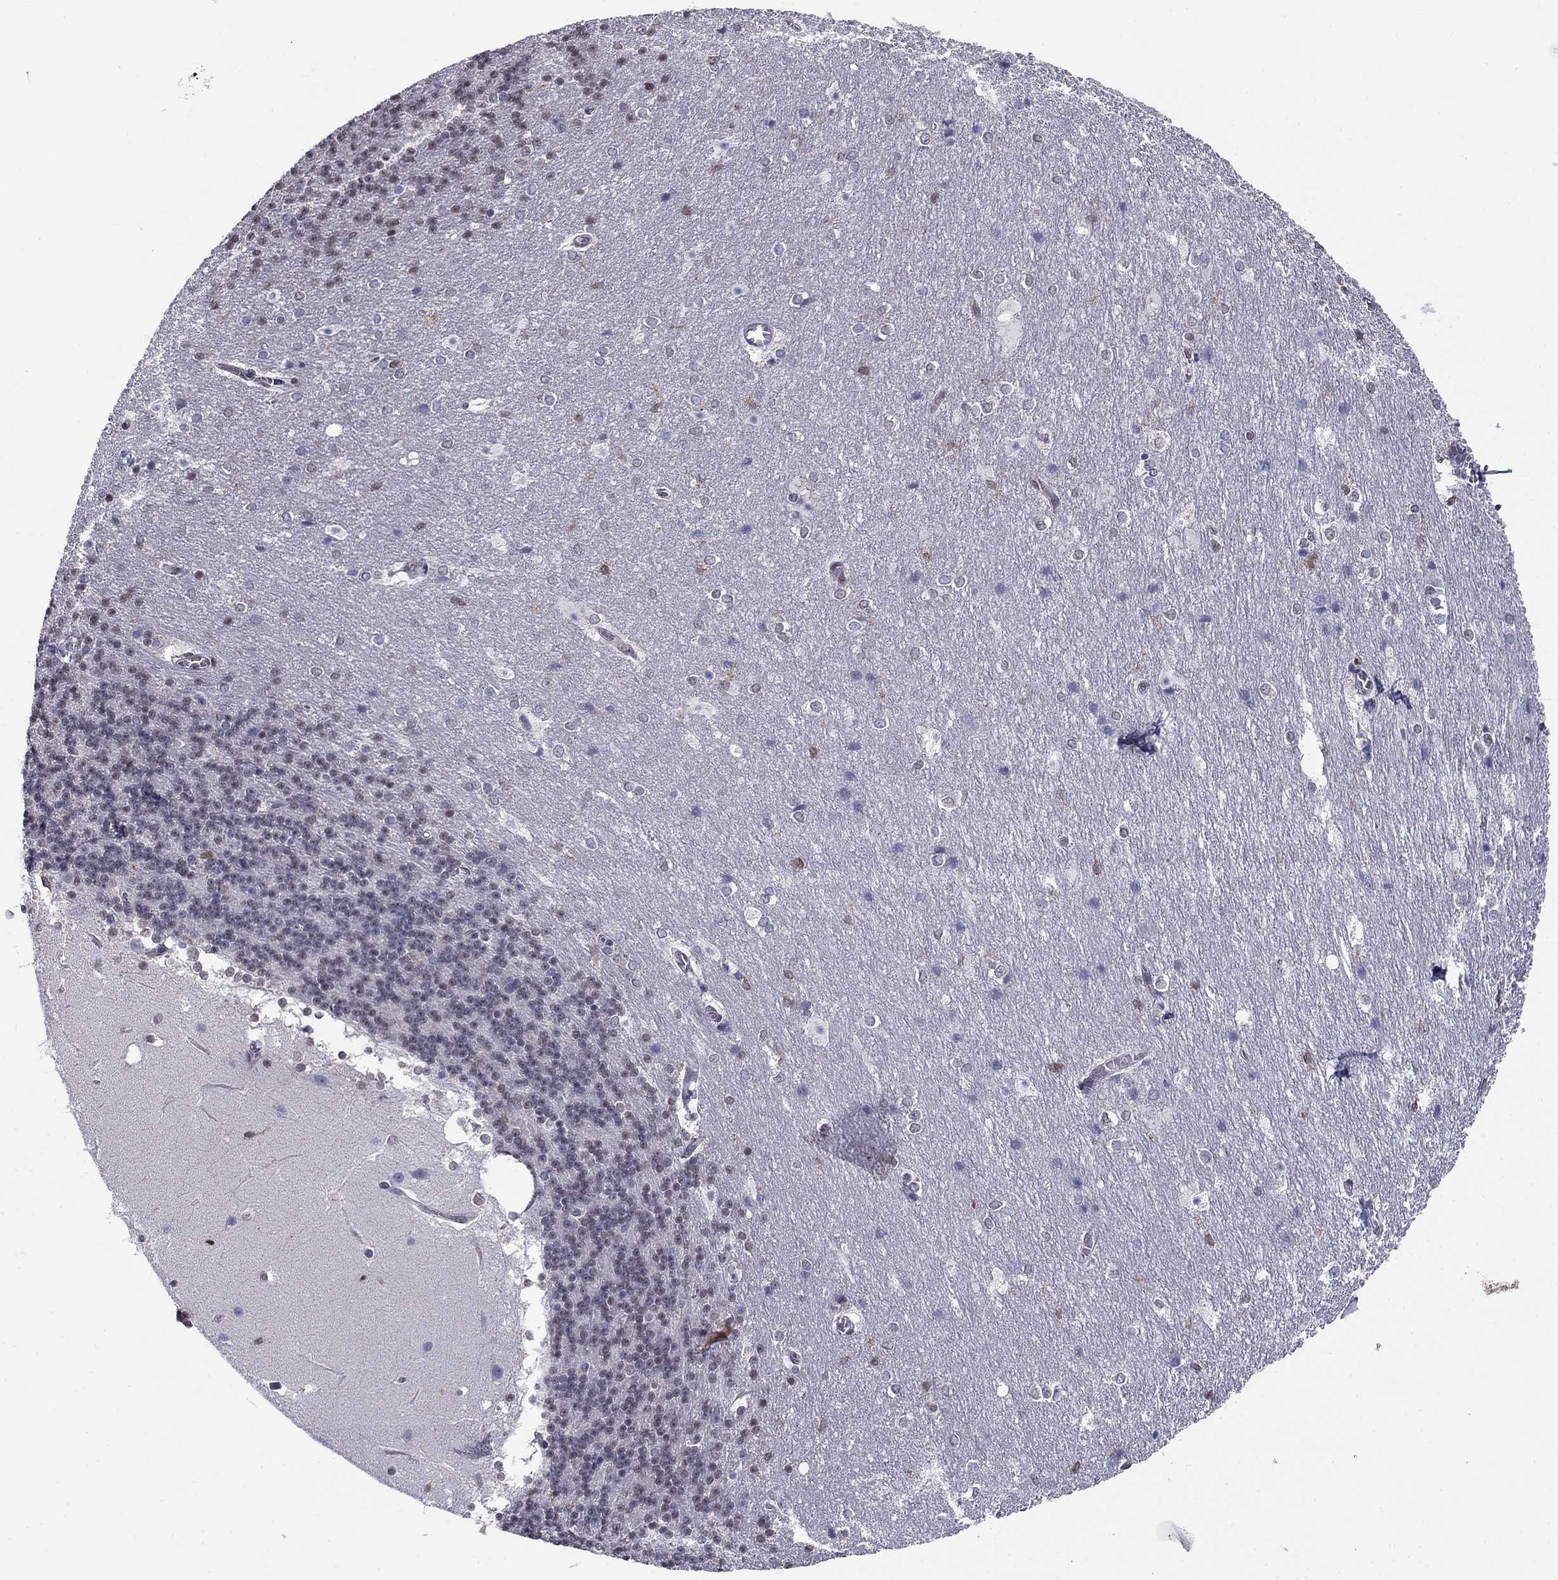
{"staining": {"intensity": "negative", "quantity": "none", "location": "none"}, "tissue": "cerebellum", "cell_type": "Cells in granular layer", "image_type": "normal", "snomed": [{"axis": "morphology", "description": "Normal tissue, NOS"}, {"axis": "topography", "description": "Cerebellum"}], "caption": "The immunohistochemistry micrograph has no significant positivity in cells in granular layer of cerebellum.", "gene": "PLCB2", "patient": {"sex": "female", "age": 19}}